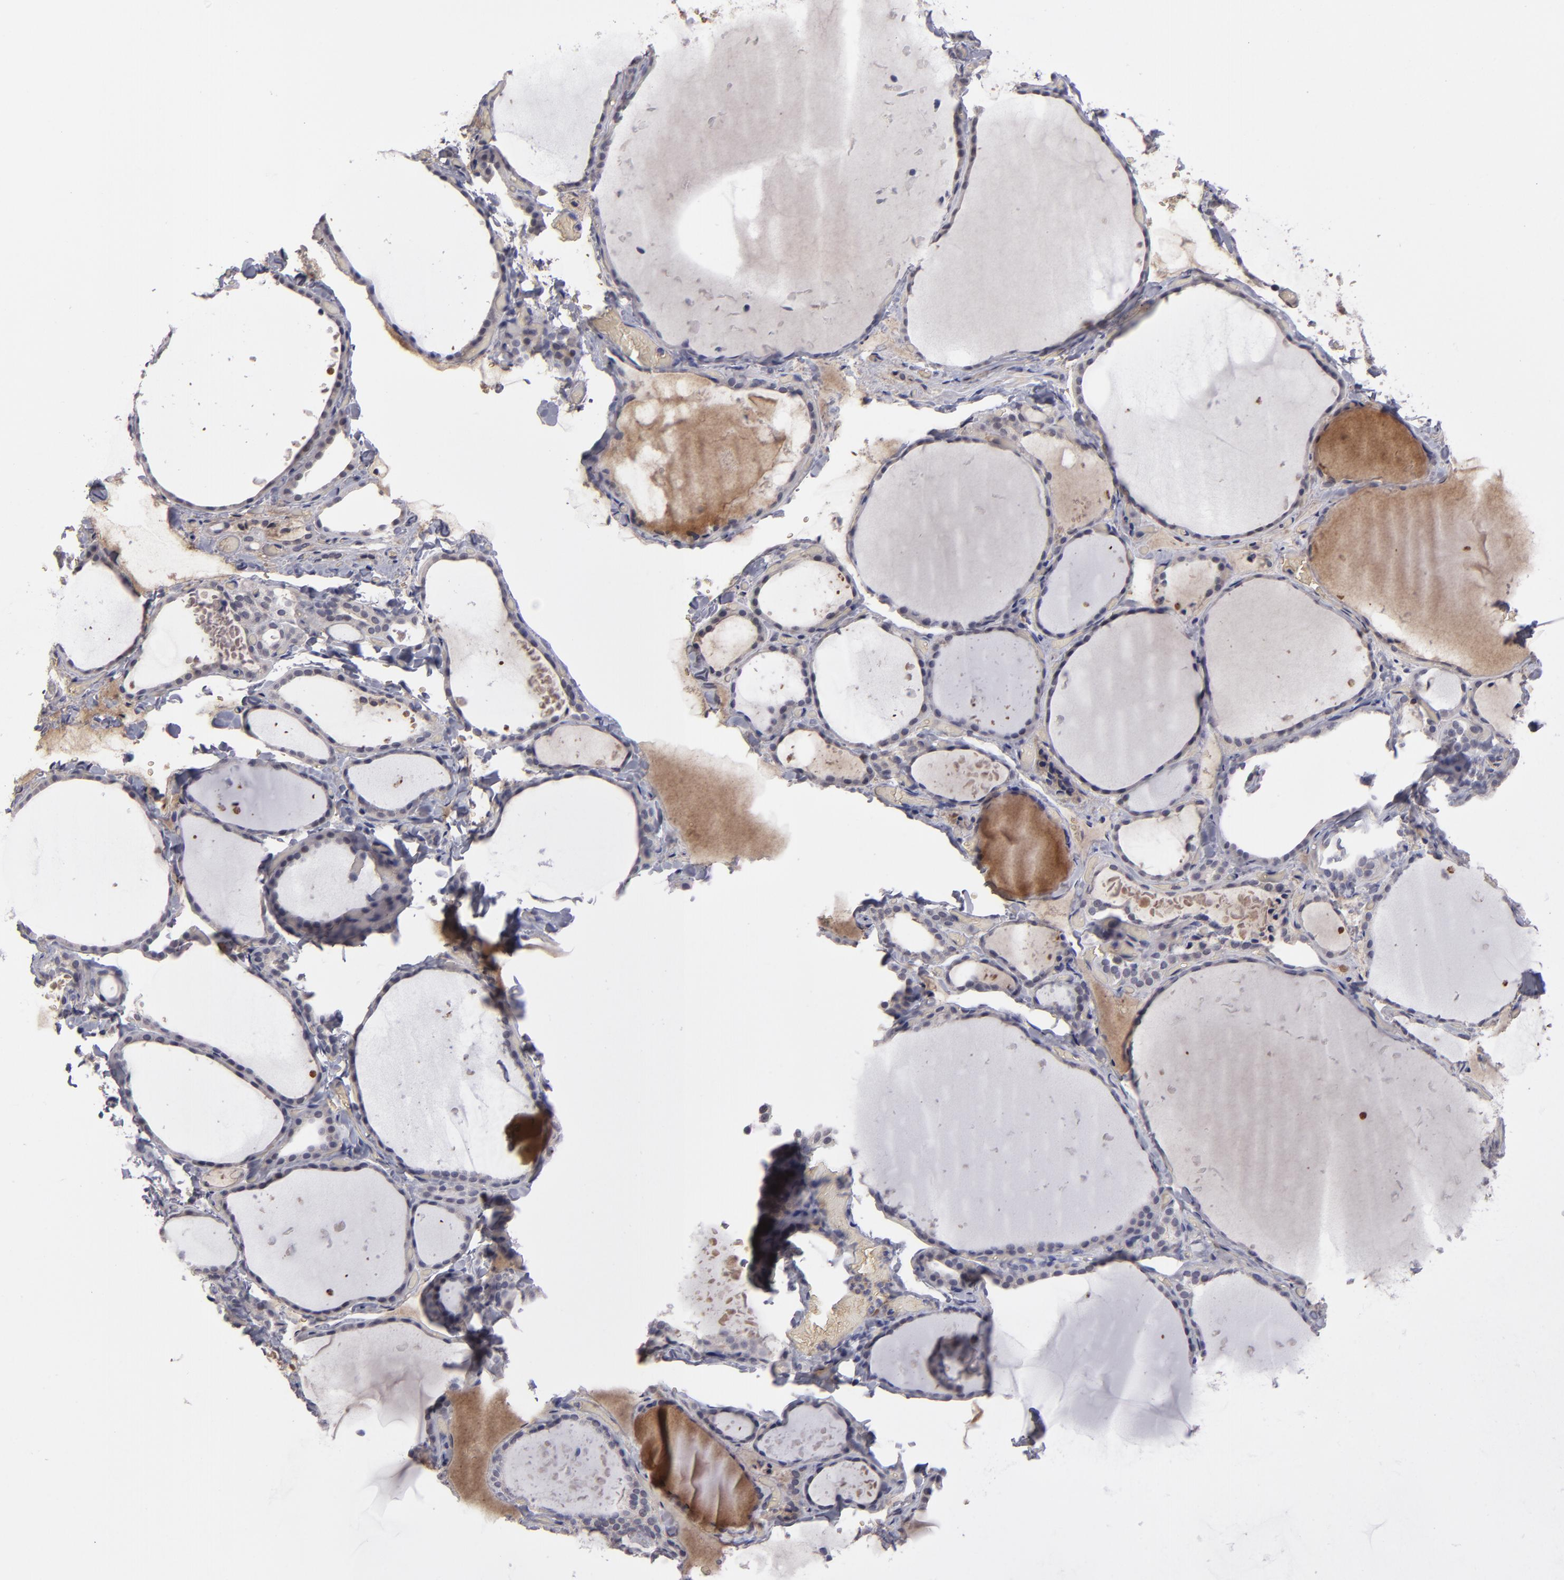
{"staining": {"intensity": "negative", "quantity": "none", "location": "none"}, "tissue": "thyroid gland", "cell_type": "Glandular cells", "image_type": "normal", "snomed": [{"axis": "morphology", "description": "Normal tissue, NOS"}, {"axis": "topography", "description": "Thyroid gland"}], "caption": "This is an immunohistochemistry histopathology image of benign human thyroid gland. There is no expression in glandular cells.", "gene": "ITIH4", "patient": {"sex": "female", "age": 22}}